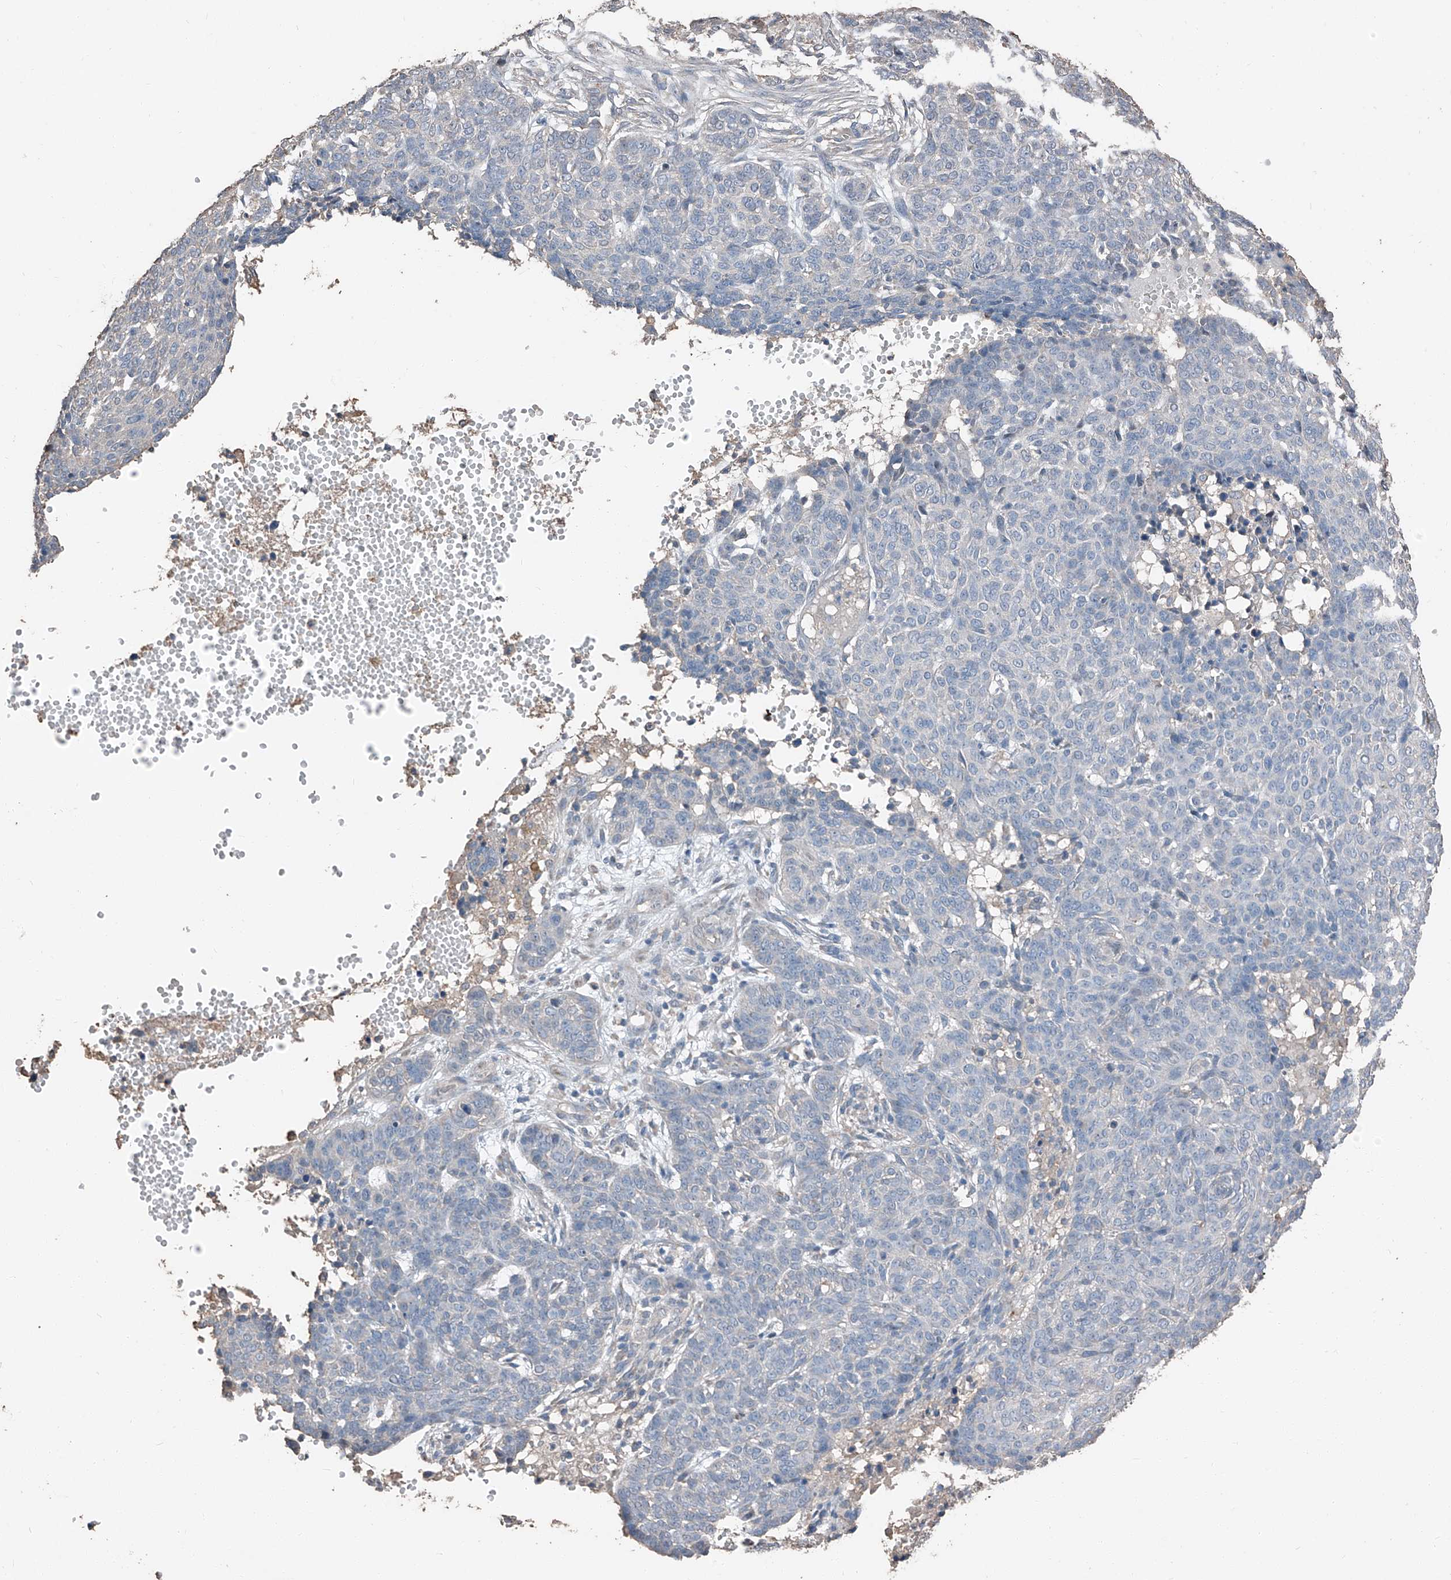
{"staining": {"intensity": "negative", "quantity": "none", "location": "none"}, "tissue": "skin cancer", "cell_type": "Tumor cells", "image_type": "cancer", "snomed": [{"axis": "morphology", "description": "Basal cell carcinoma"}, {"axis": "topography", "description": "Skin"}], "caption": "Immunohistochemistry histopathology image of human basal cell carcinoma (skin) stained for a protein (brown), which exhibits no positivity in tumor cells. (DAB IHC visualized using brightfield microscopy, high magnification).", "gene": "MAMLD1", "patient": {"sex": "male", "age": 85}}